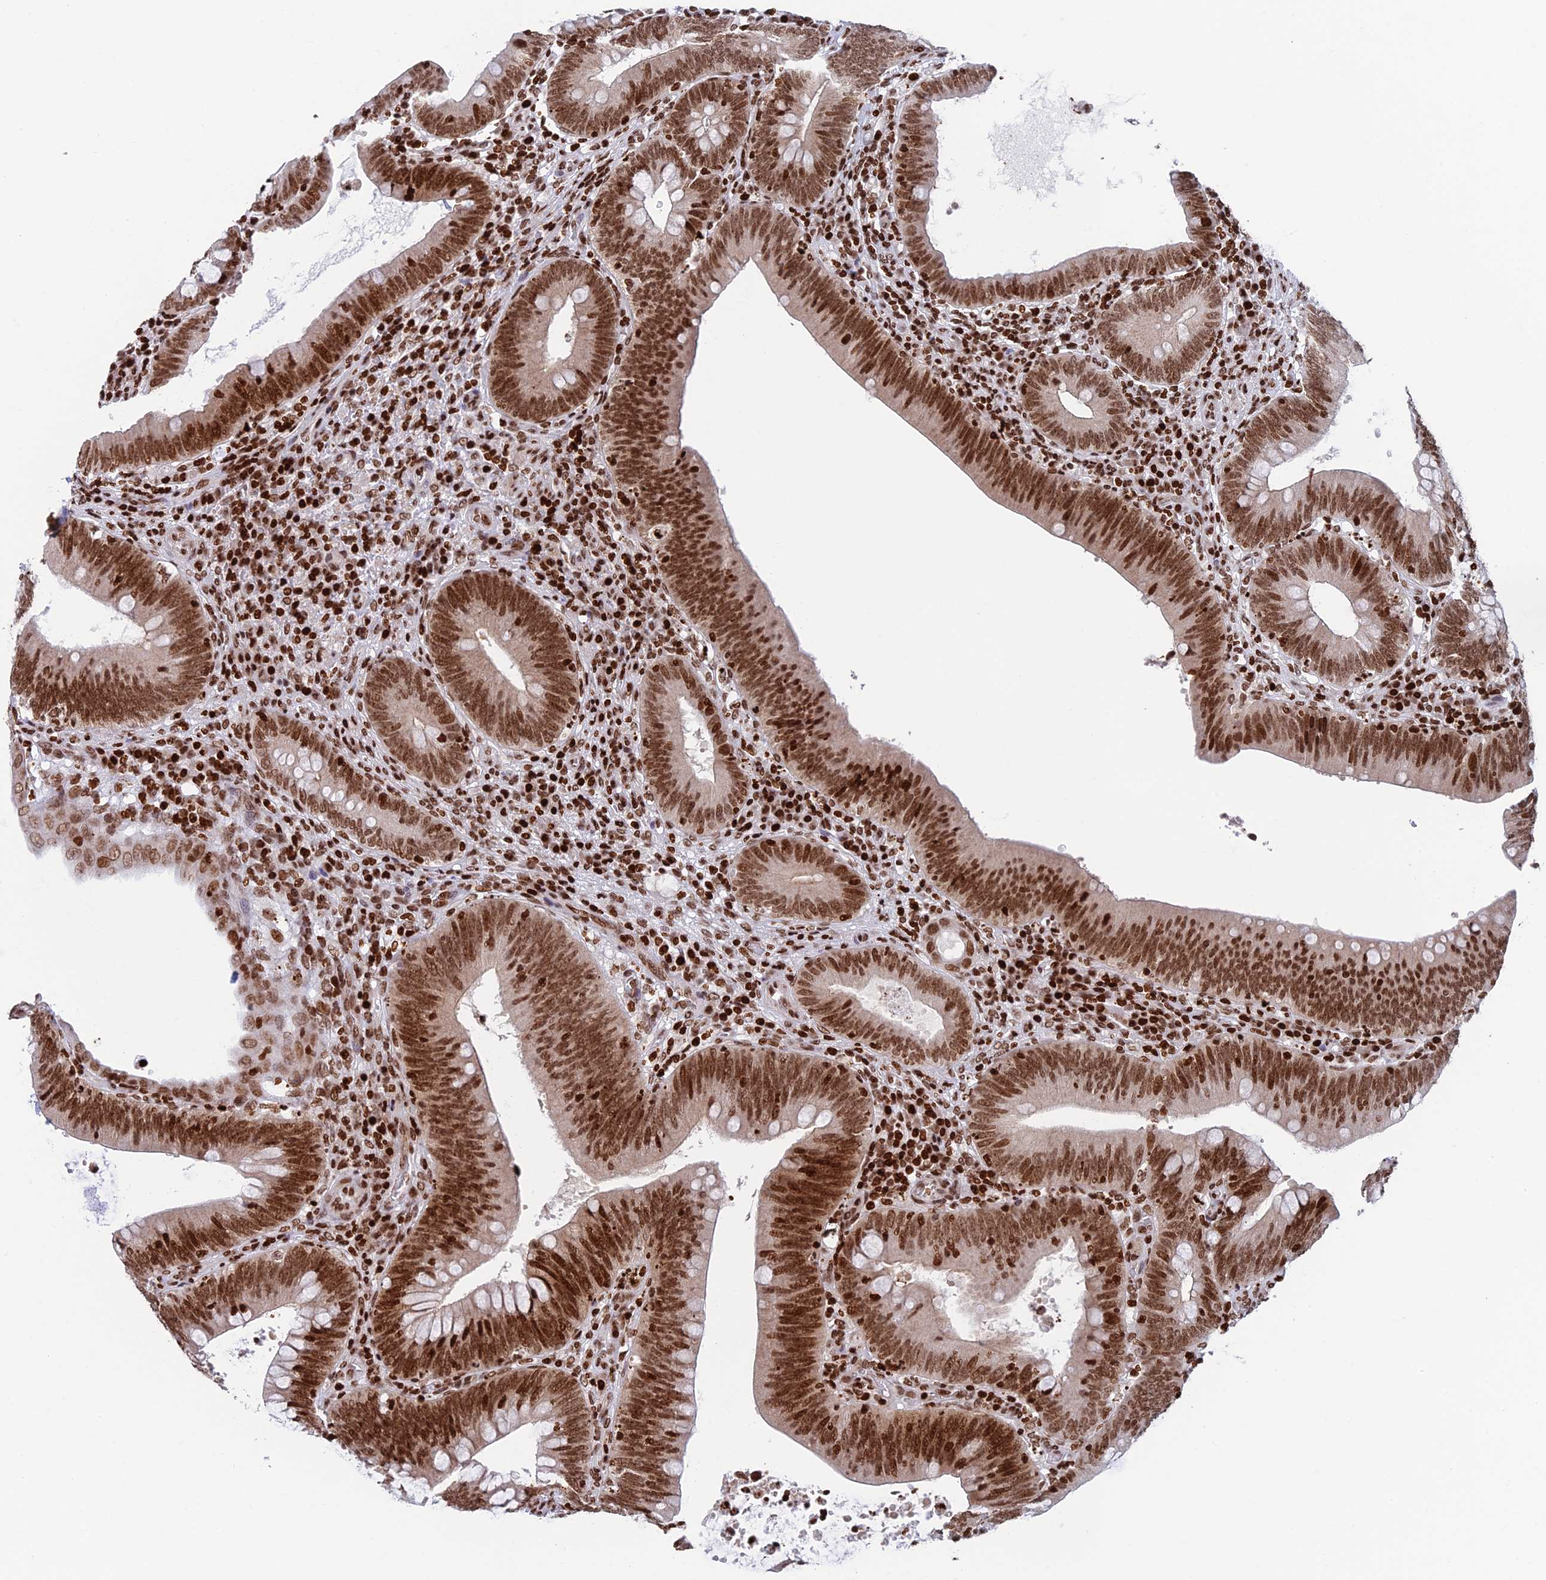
{"staining": {"intensity": "moderate", "quantity": ">75%", "location": "nuclear"}, "tissue": "colorectal cancer", "cell_type": "Tumor cells", "image_type": "cancer", "snomed": [{"axis": "morphology", "description": "Normal tissue, NOS"}, {"axis": "topography", "description": "Colon"}], "caption": "Colorectal cancer stained with a protein marker shows moderate staining in tumor cells.", "gene": "RPAP1", "patient": {"sex": "female", "age": 82}}